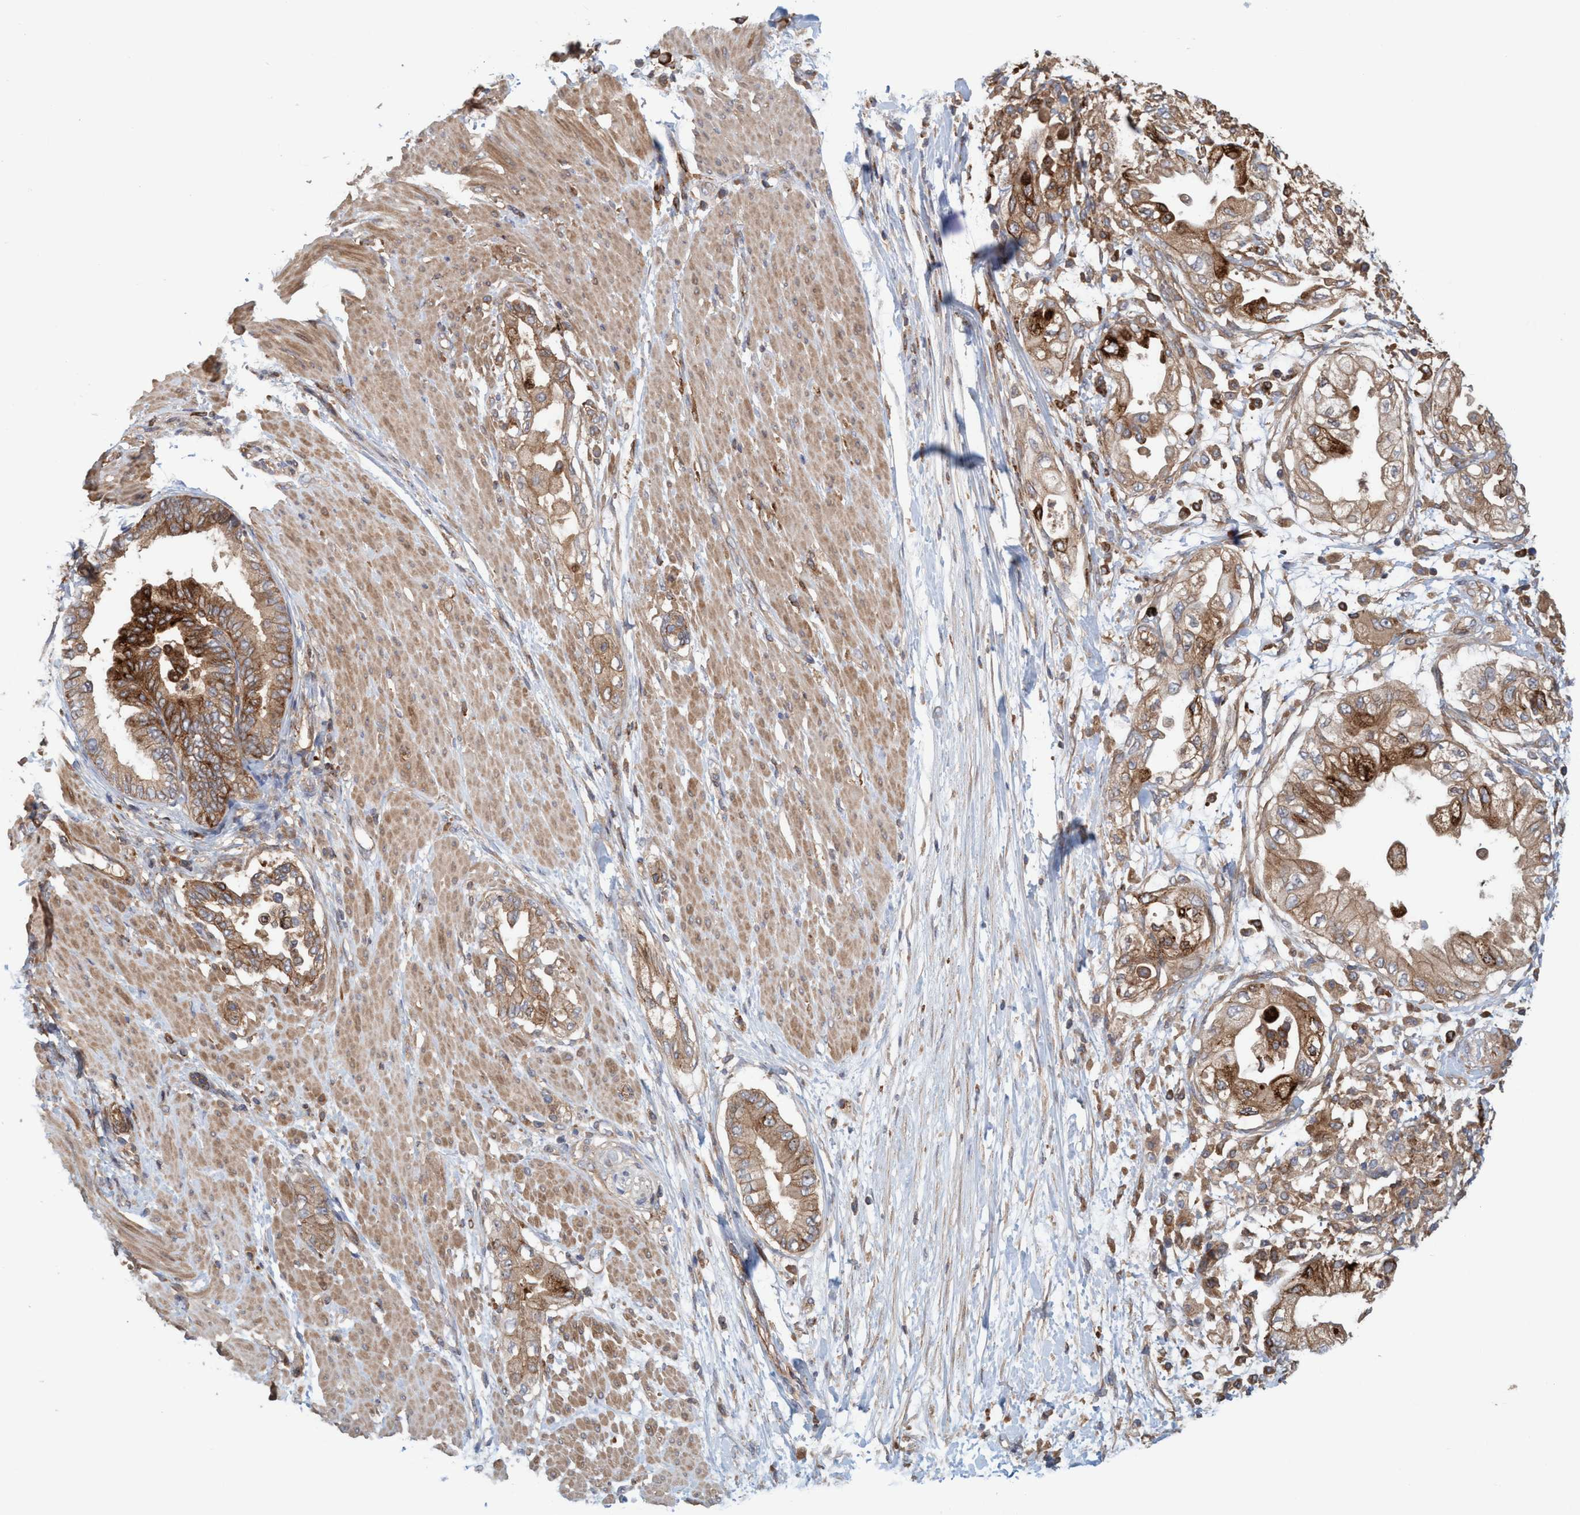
{"staining": {"intensity": "moderate", "quantity": ">75%", "location": "cytoplasmic/membranous"}, "tissue": "adipose tissue", "cell_type": "Adipocytes", "image_type": "normal", "snomed": [{"axis": "morphology", "description": "Normal tissue, NOS"}, {"axis": "morphology", "description": "Adenocarcinoma, NOS"}, {"axis": "topography", "description": "Duodenum"}, {"axis": "topography", "description": "Peripheral nerve tissue"}], "caption": "A micrograph showing moderate cytoplasmic/membranous positivity in approximately >75% of adipocytes in normal adipose tissue, as visualized by brown immunohistochemical staining.", "gene": "SPECC1", "patient": {"sex": "female", "age": 60}}